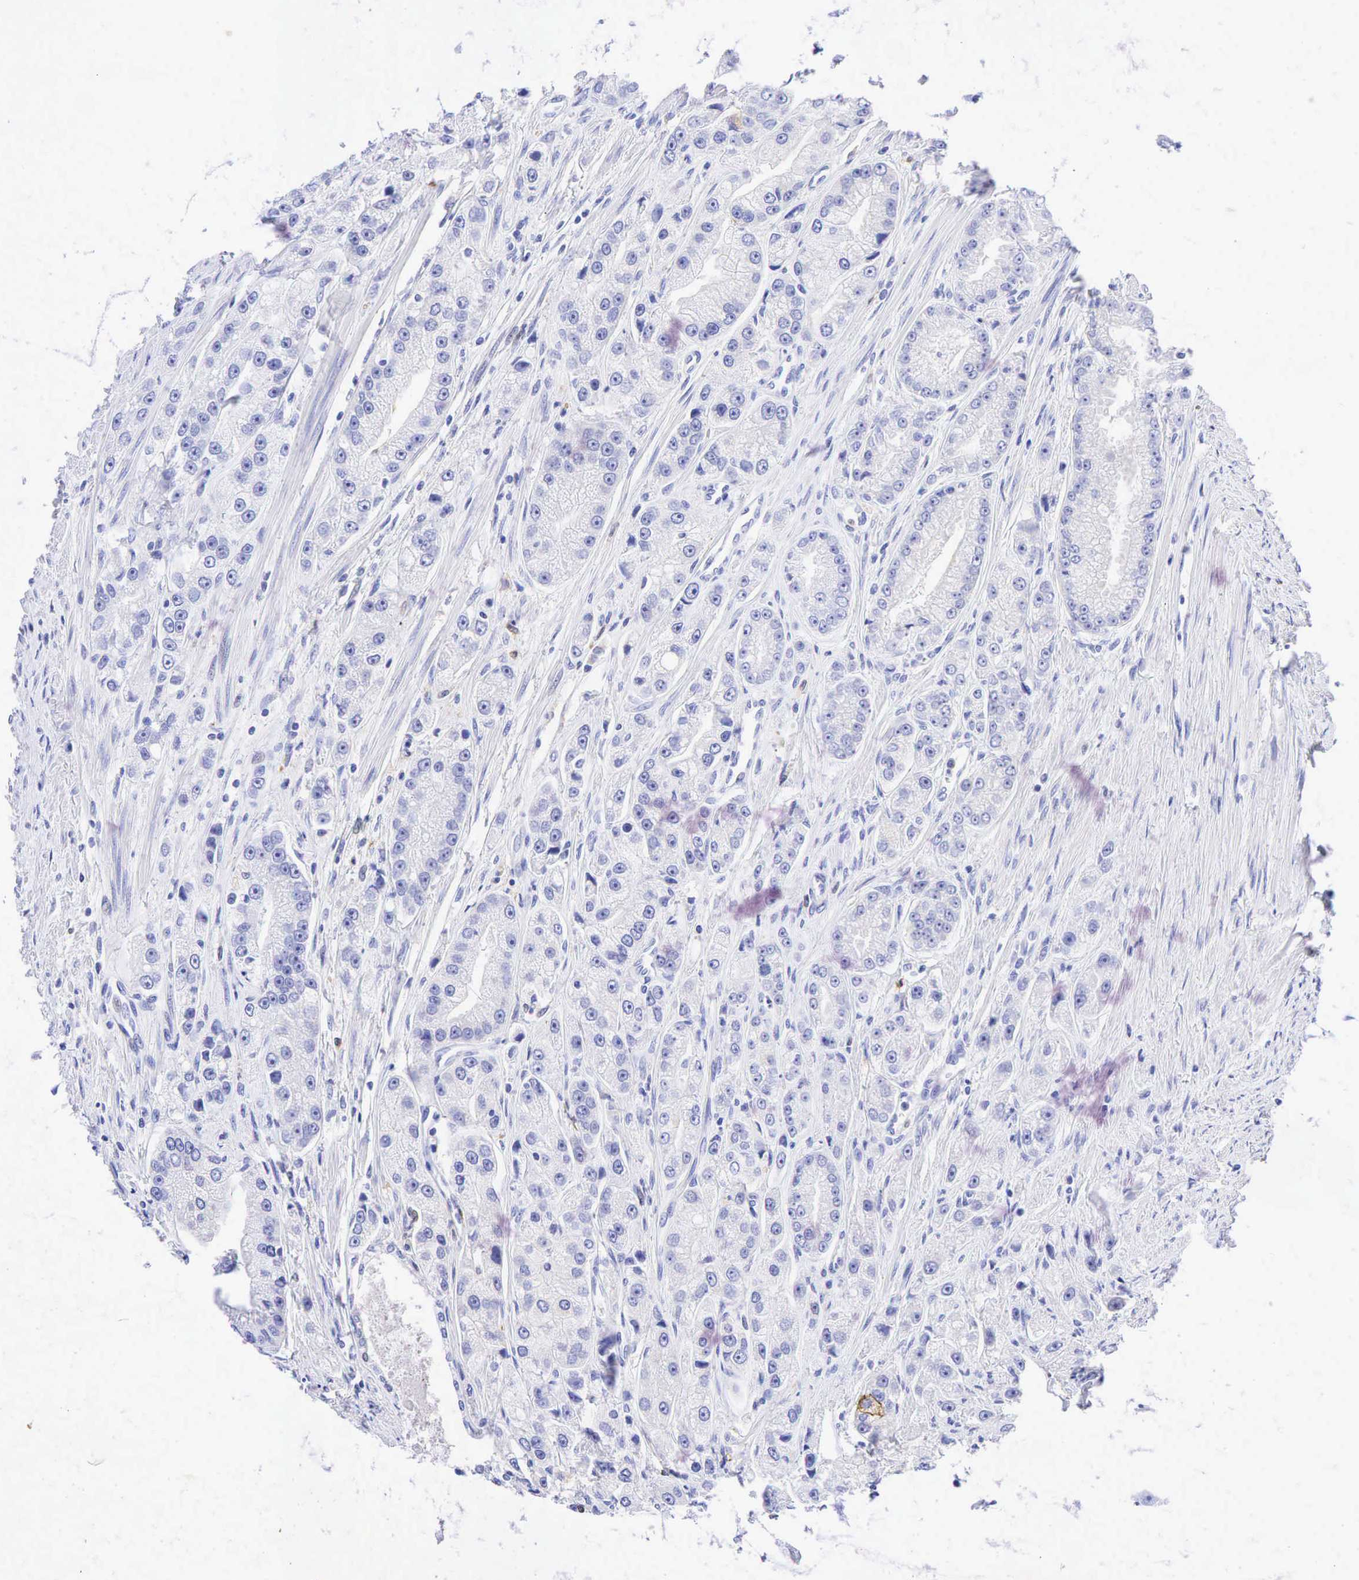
{"staining": {"intensity": "negative", "quantity": "none", "location": "none"}, "tissue": "prostate cancer", "cell_type": "Tumor cells", "image_type": "cancer", "snomed": [{"axis": "morphology", "description": "Adenocarcinoma, Medium grade"}, {"axis": "topography", "description": "Prostate"}], "caption": "Tumor cells are negative for brown protein staining in prostate cancer.", "gene": "TNFRSF8", "patient": {"sex": "male", "age": 72}}